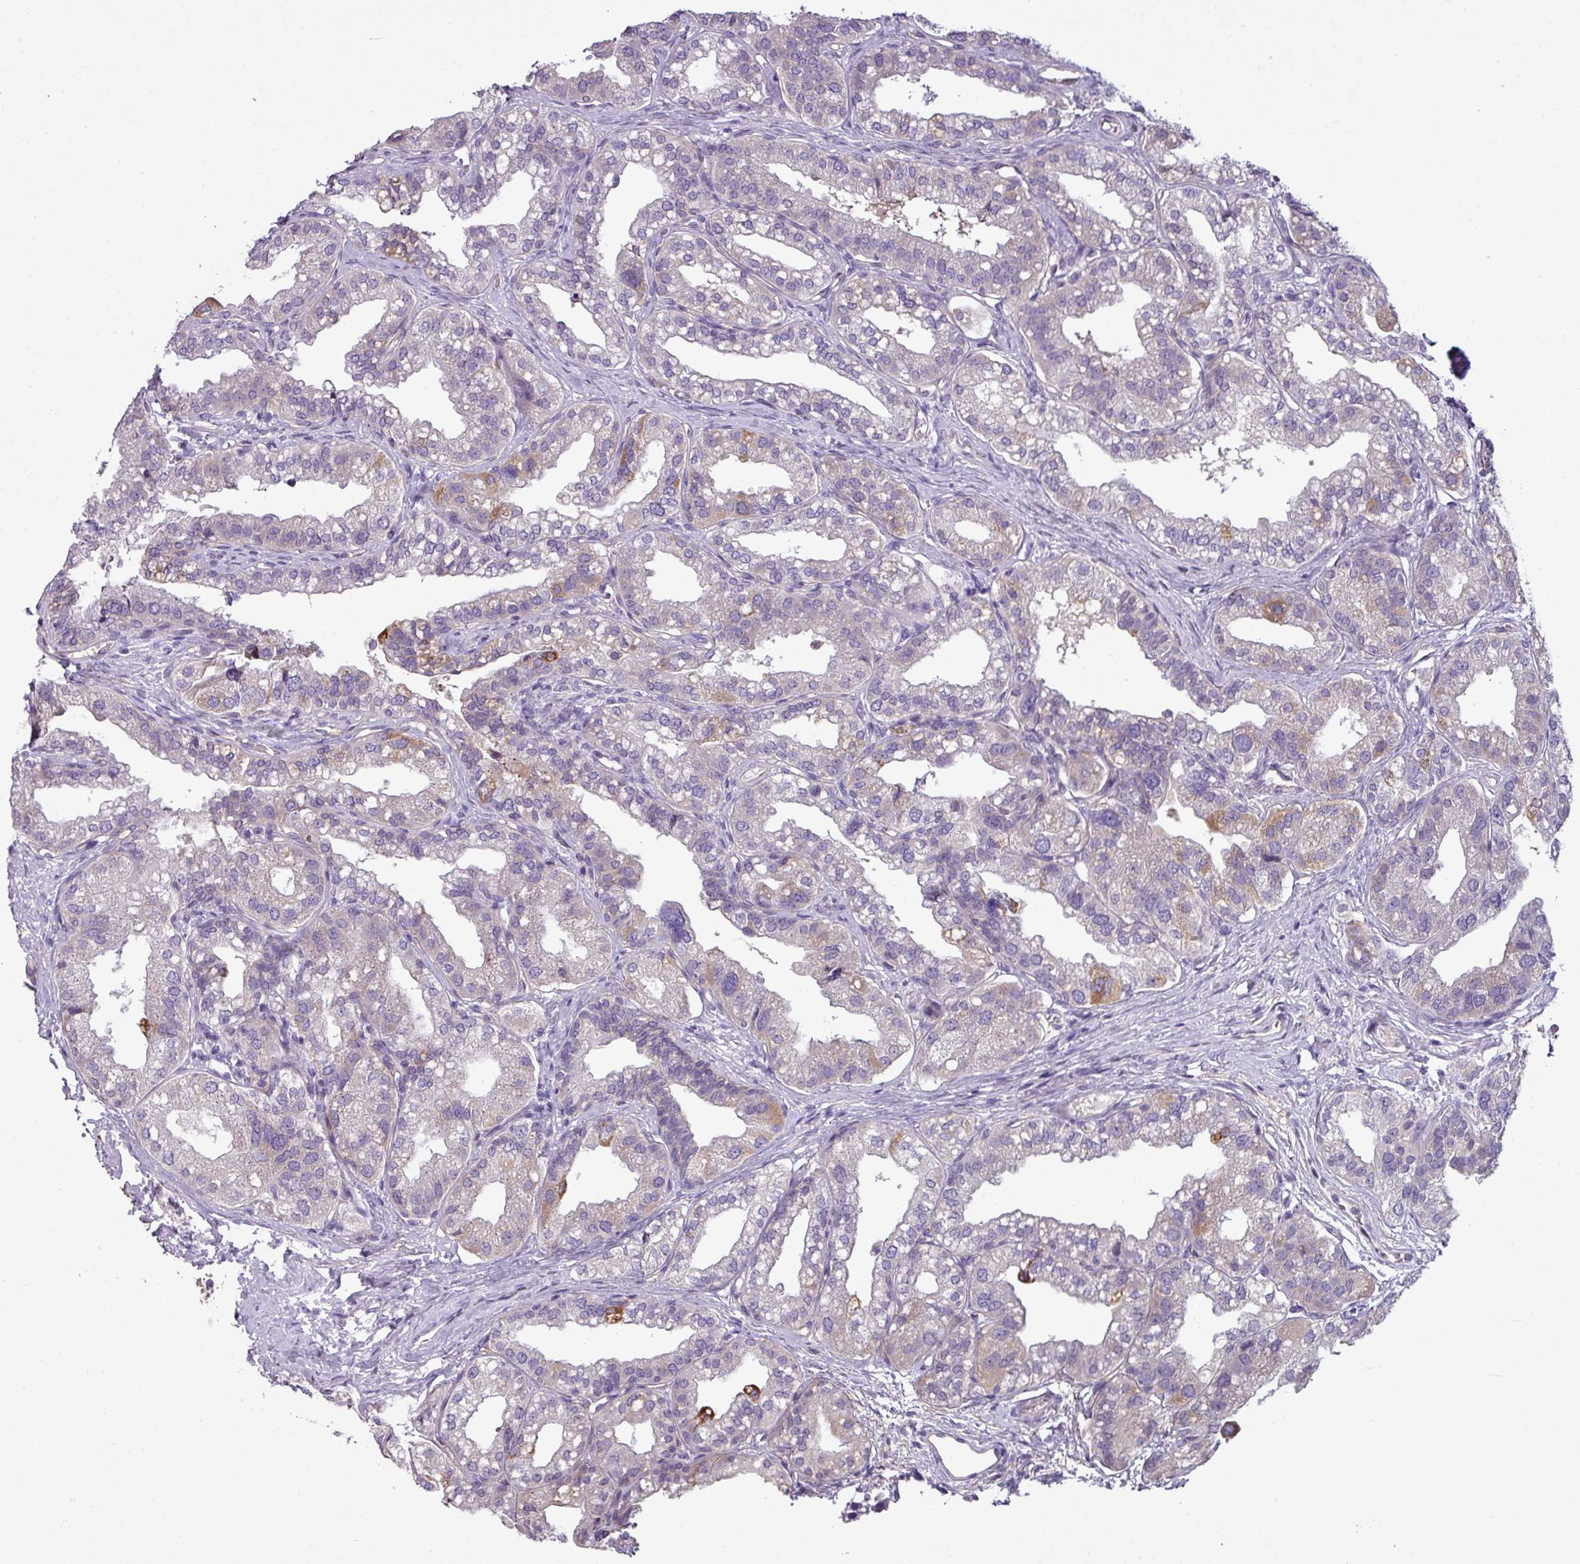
{"staining": {"intensity": "moderate", "quantity": "<25%", "location": "cytoplasmic/membranous"}, "tissue": "seminal vesicle", "cell_type": "Glandular cells", "image_type": "normal", "snomed": [{"axis": "morphology", "description": "Normal tissue, NOS"}, {"axis": "topography", "description": "Seminal veicle"}, {"axis": "topography", "description": "Peripheral nerve tissue"}], "caption": "Protein expression analysis of unremarkable human seminal vesicle reveals moderate cytoplasmic/membranous positivity in about <25% of glandular cells.", "gene": "TMEM178B", "patient": {"sex": "male", "age": 60}}